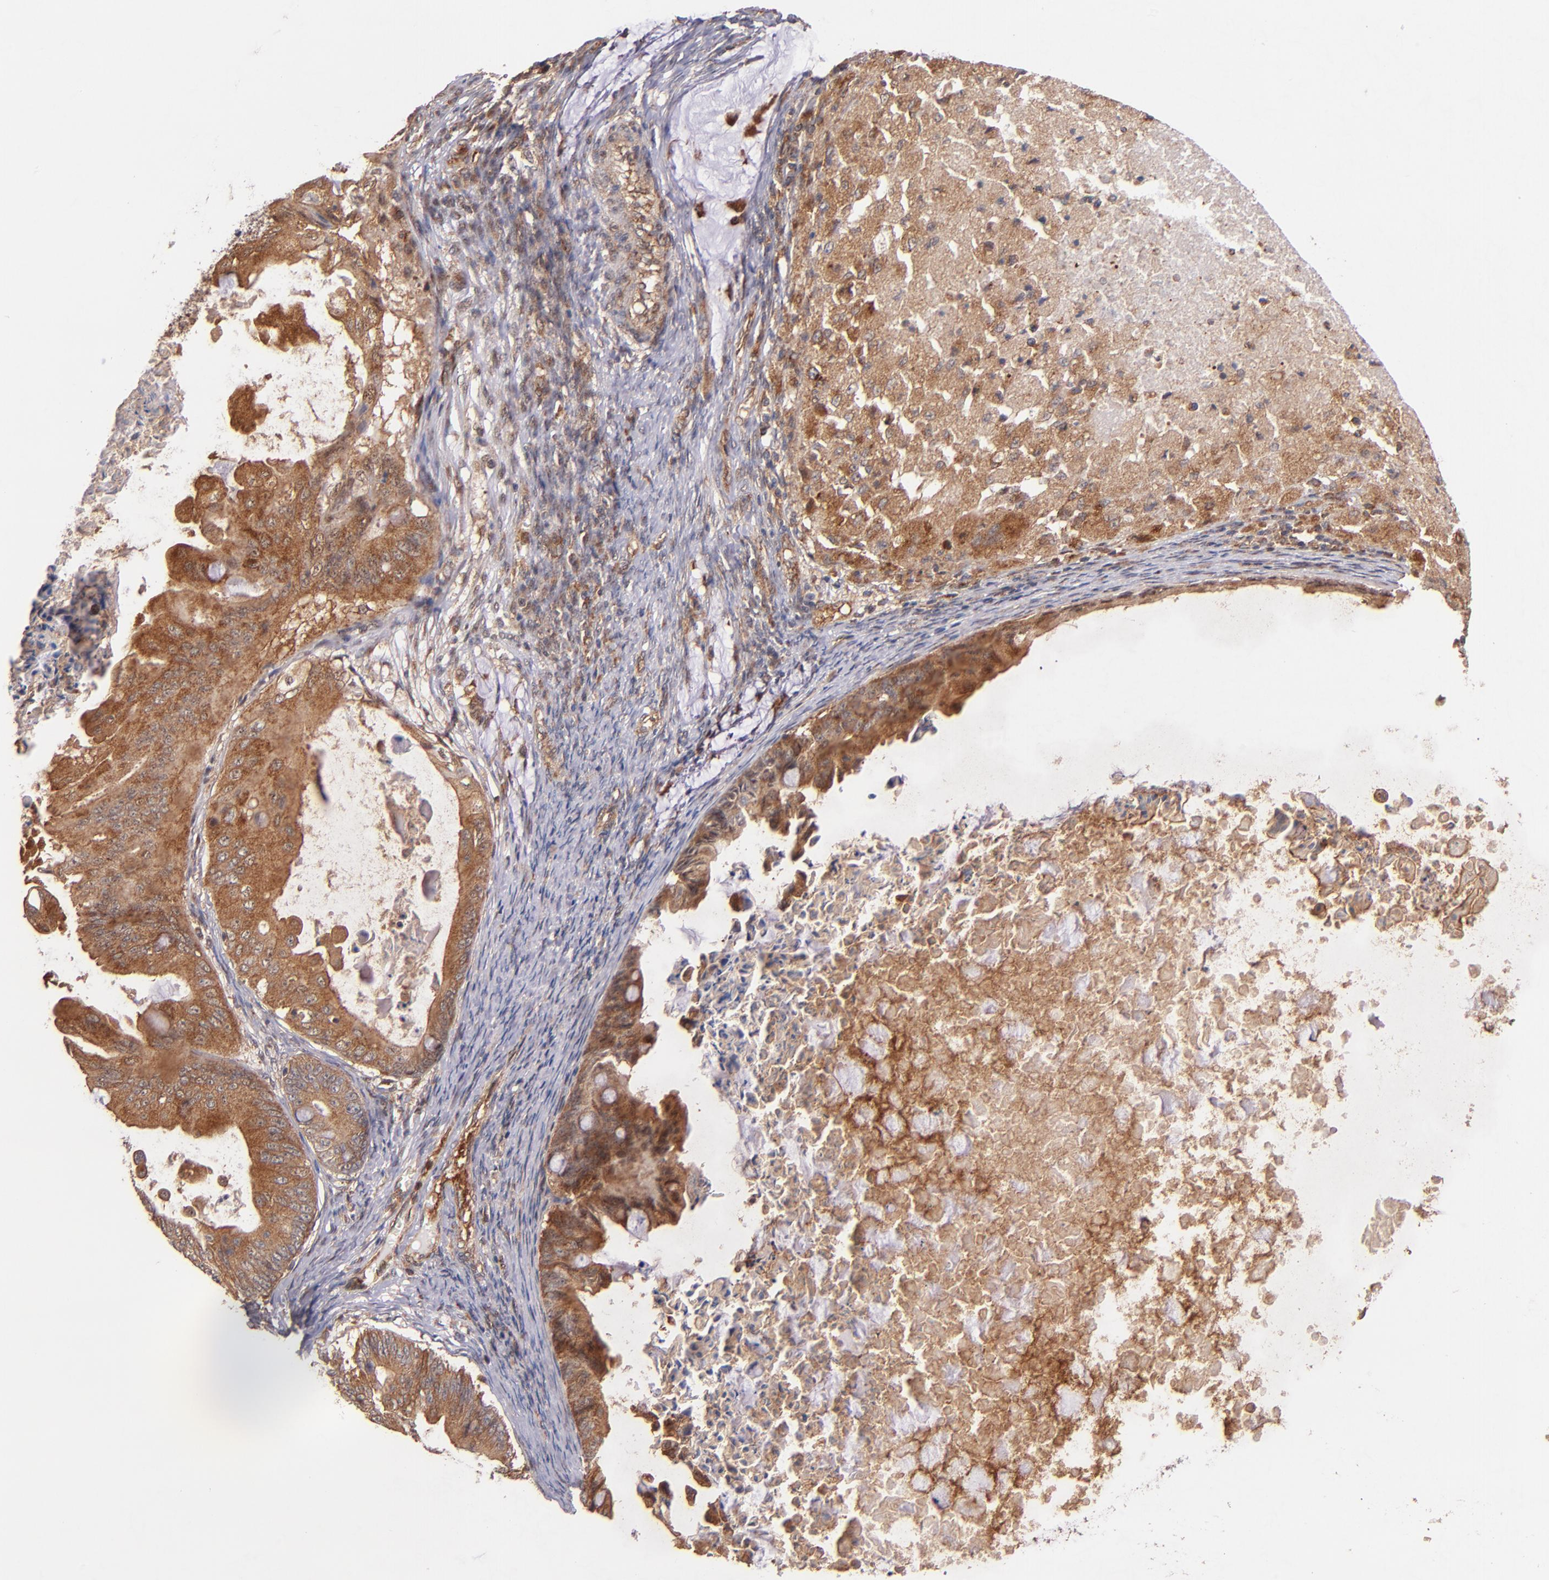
{"staining": {"intensity": "strong", "quantity": ">75%", "location": "cytoplasmic/membranous"}, "tissue": "ovarian cancer", "cell_type": "Tumor cells", "image_type": "cancer", "snomed": [{"axis": "morphology", "description": "Cystadenocarcinoma, mucinous, NOS"}, {"axis": "topography", "description": "Ovary"}], "caption": "Immunohistochemistry (DAB (3,3'-diaminobenzidine)) staining of human ovarian mucinous cystadenocarcinoma exhibits strong cytoplasmic/membranous protein expression in approximately >75% of tumor cells. (Stains: DAB (3,3'-diaminobenzidine) in brown, nuclei in blue, Microscopy: brightfield microscopy at high magnification).", "gene": "STX8", "patient": {"sex": "female", "age": 37}}